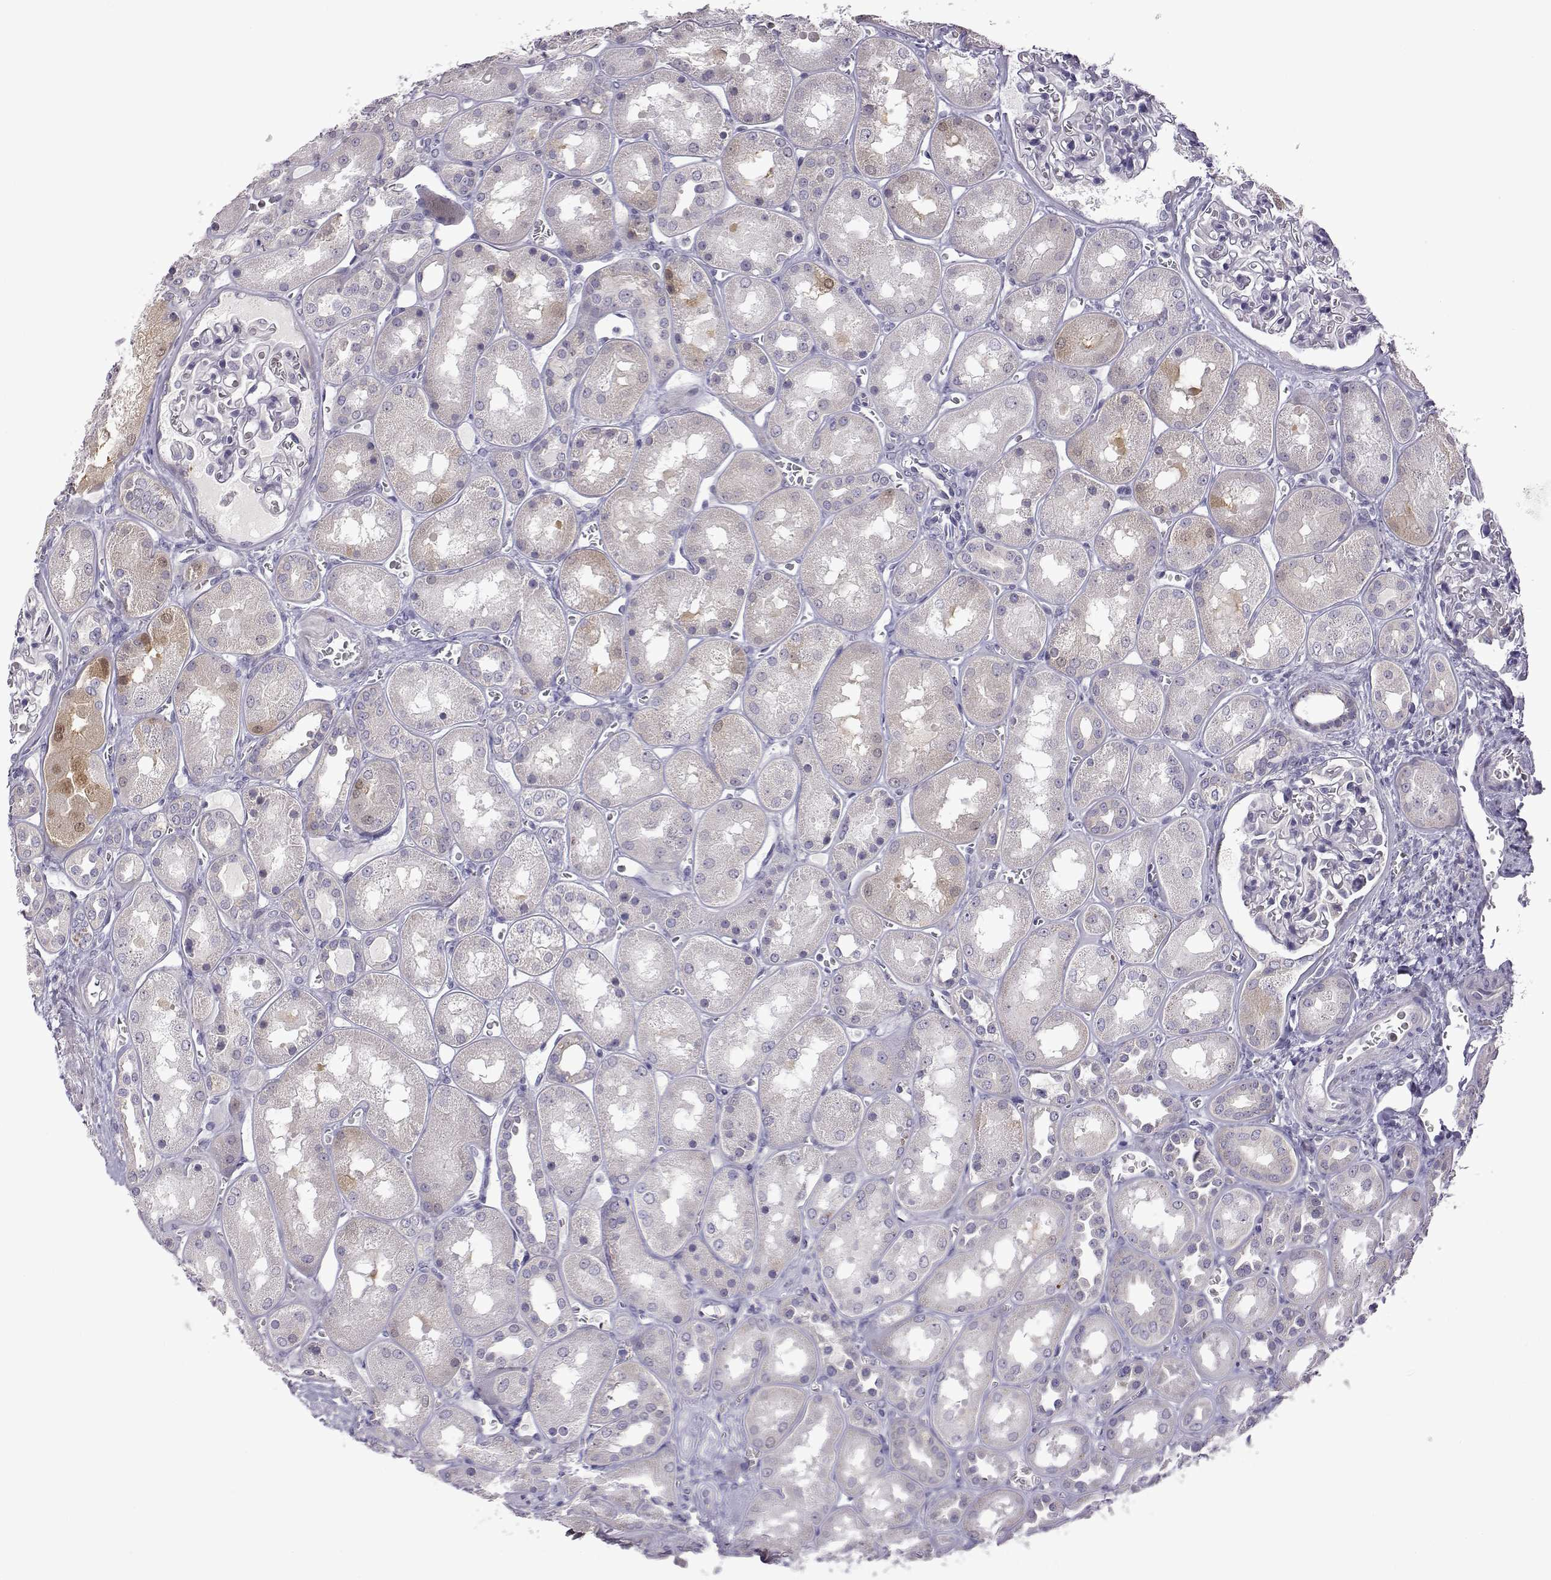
{"staining": {"intensity": "negative", "quantity": "none", "location": "none"}, "tissue": "kidney", "cell_type": "Cells in glomeruli", "image_type": "normal", "snomed": [{"axis": "morphology", "description": "Normal tissue, NOS"}, {"axis": "topography", "description": "Kidney"}], "caption": "Immunohistochemical staining of unremarkable human kidney exhibits no significant staining in cells in glomeruli. The staining is performed using DAB brown chromogen with nuclei counter-stained in using hematoxylin.", "gene": "VGF", "patient": {"sex": "male", "age": 73}}